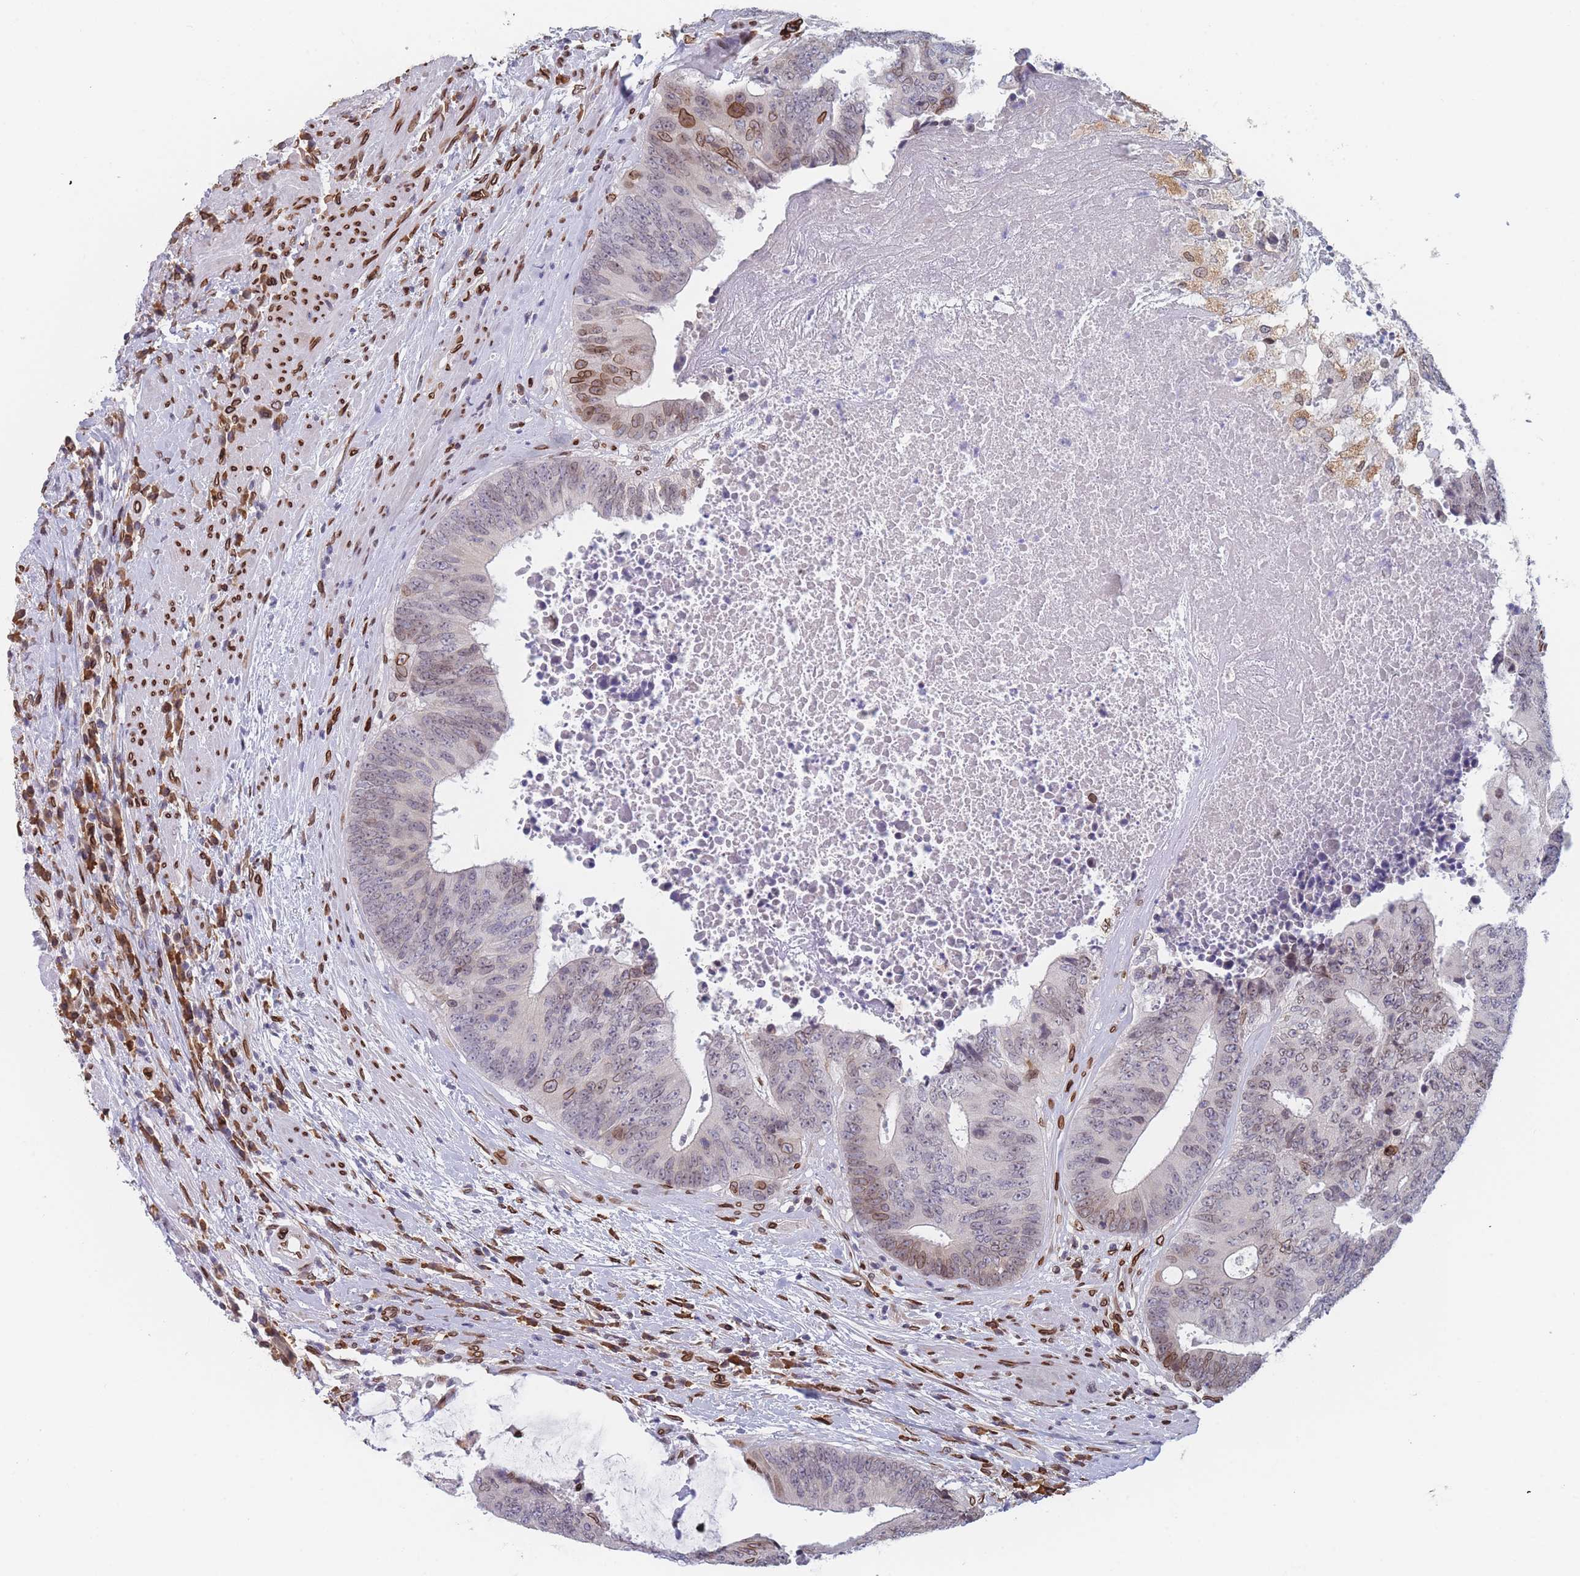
{"staining": {"intensity": "moderate", "quantity": "<25%", "location": "cytoplasmic/membranous,nuclear"}, "tissue": "colorectal cancer", "cell_type": "Tumor cells", "image_type": "cancer", "snomed": [{"axis": "morphology", "description": "Adenocarcinoma, NOS"}, {"axis": "topography", "description": "Rectum"}], "caption": "IHC of human colorectal cancer demonstrates low levels of moderate cytoplasmic/membranous and nuclear staining in about <25% of tumor cells. (Brightfield microscopy of DAB IHC at high magnification).", "gene": "ZBTB1", "patient": {"sex": "male", "age": 72}}